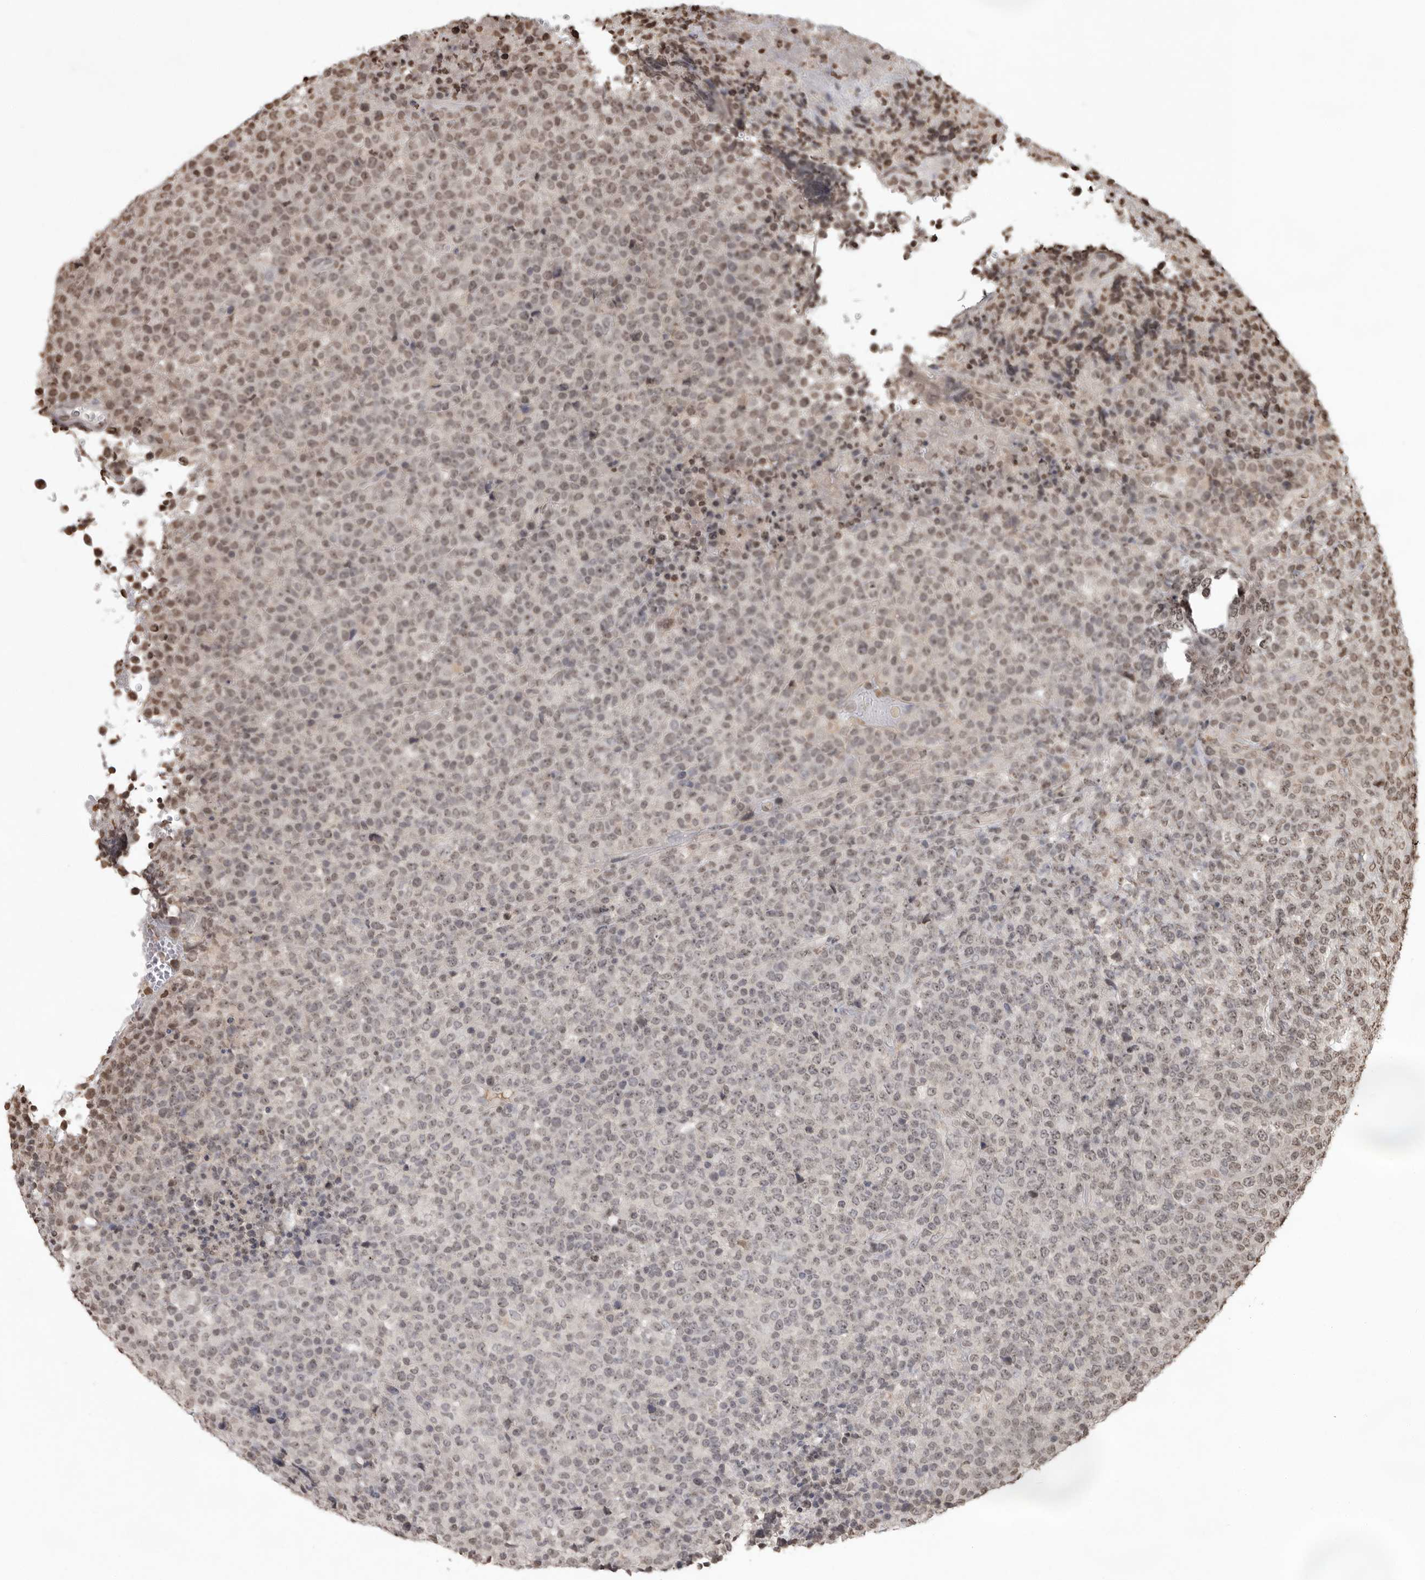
{"staining": {"intensity": "weak", "quantity": "<25%", "location": "nuclear"}, "tissue": "lymphoma", "cell_type": "Tumor cells", "image_type": "cancer", "snomed": [{"axis": "morphology", "description": "Malignant lymphoma, non-Hodgkin's type, High grade"}, {"axis": "topography", "description": "Lymph node"}], "caption": "The histopathology image shows no significant expression in tumor cells of lymphoma. Nuclei are stained in blue.", "gene": "WDR45", "patient": {"sex": "male", "age": 13}}